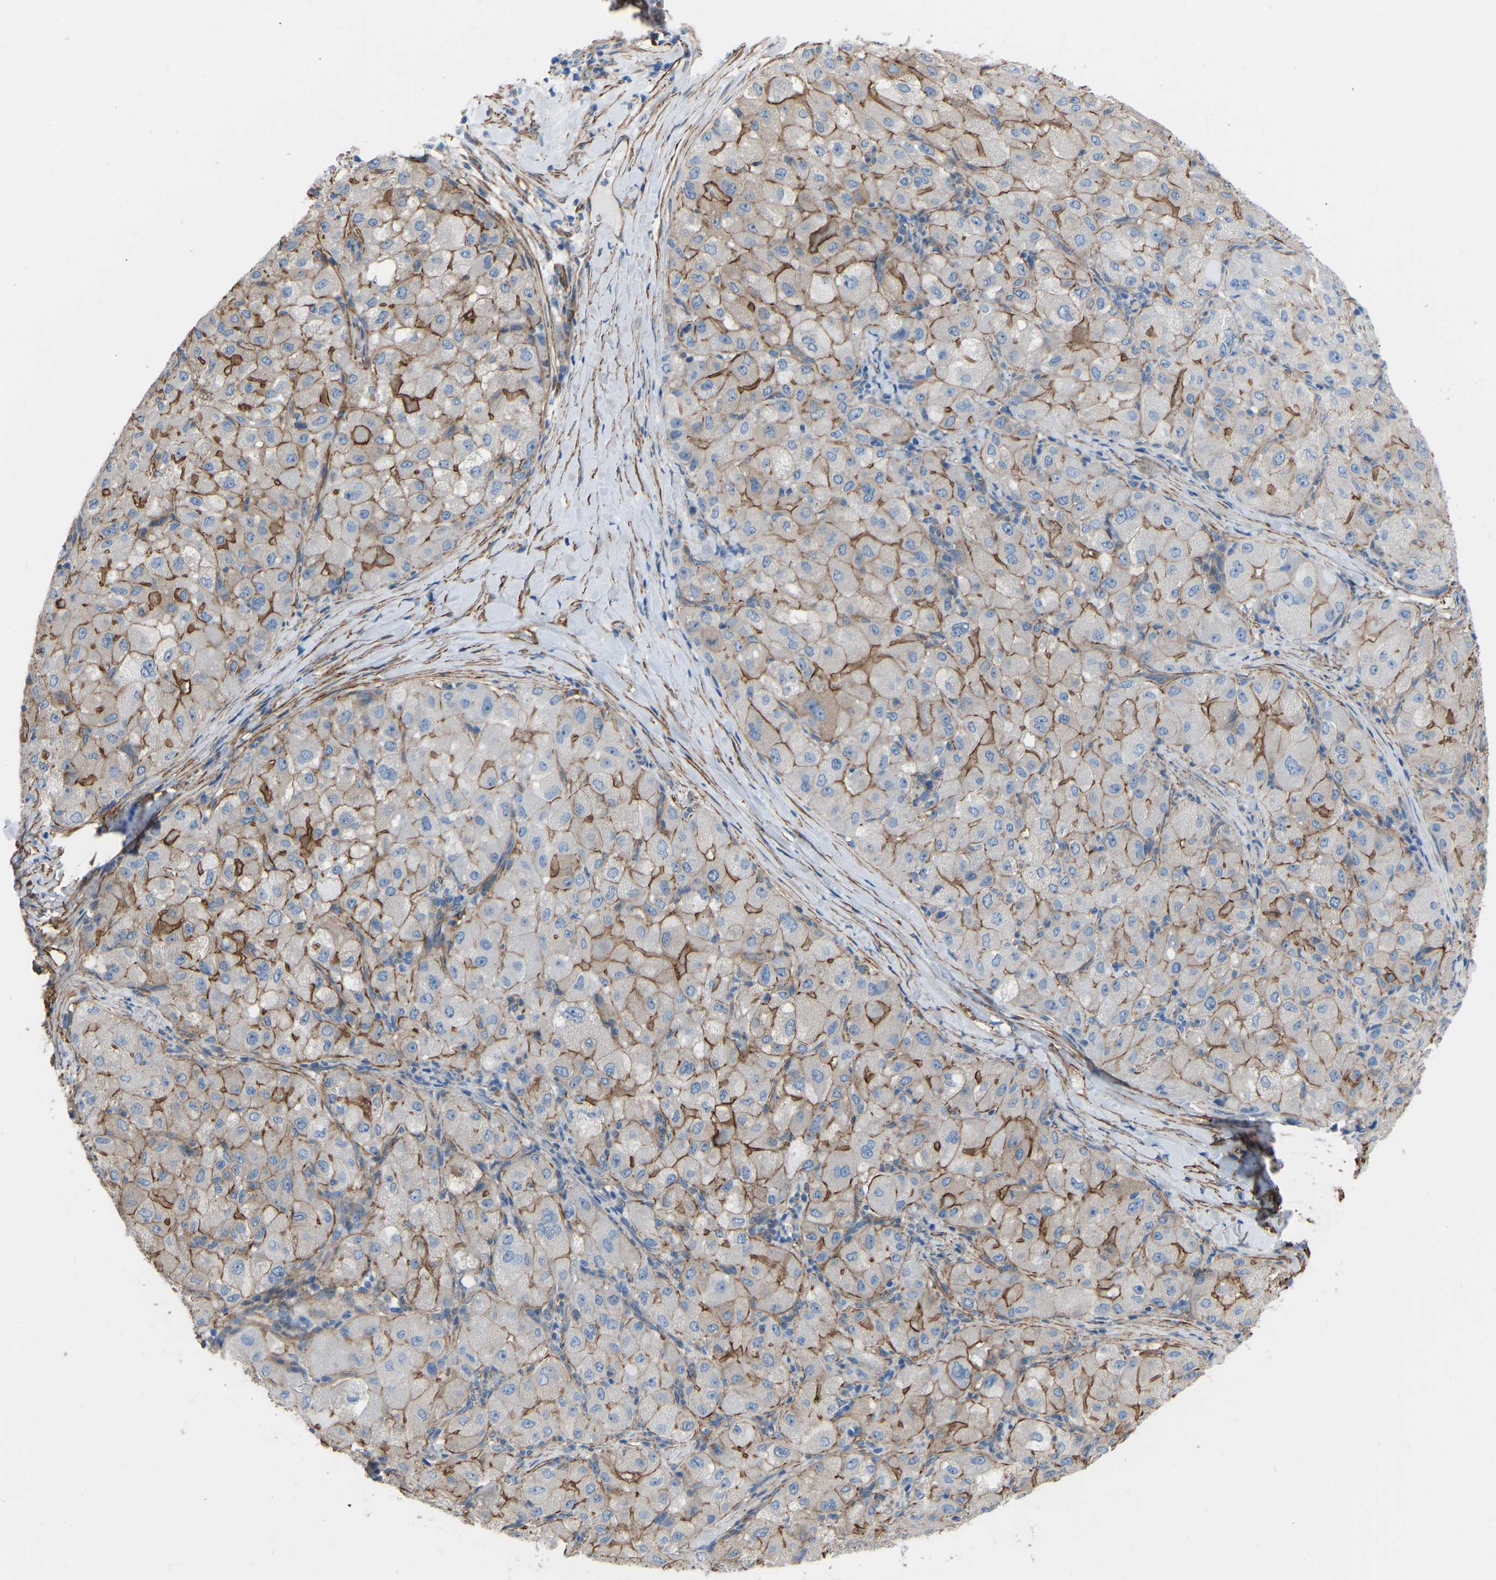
{"staining": {"intensity": "moderate", "quantity": ">75%", "location": "cytoplasmic/membranous"}, "tissue": "liver cancer", "cell_type": "Tumor cells", "image_type": "cancer", "snomed": [{"axis": "morphology", "description": "Carcinoma, Hepatocellular, NOS"}, {"axis": "topography", "description": "Liver"}], "caption": "An IHC photomicrograph of neoplastic tissue is shown. Protein staining in brown labels moderate cytoplasmic/membranous positivity in liver cancer within tumor cells. (Brightfield microscopy of DAB IHC at high magnification).", "gene": "MYH10", "patient": {"sex": "male", "age": 80}}